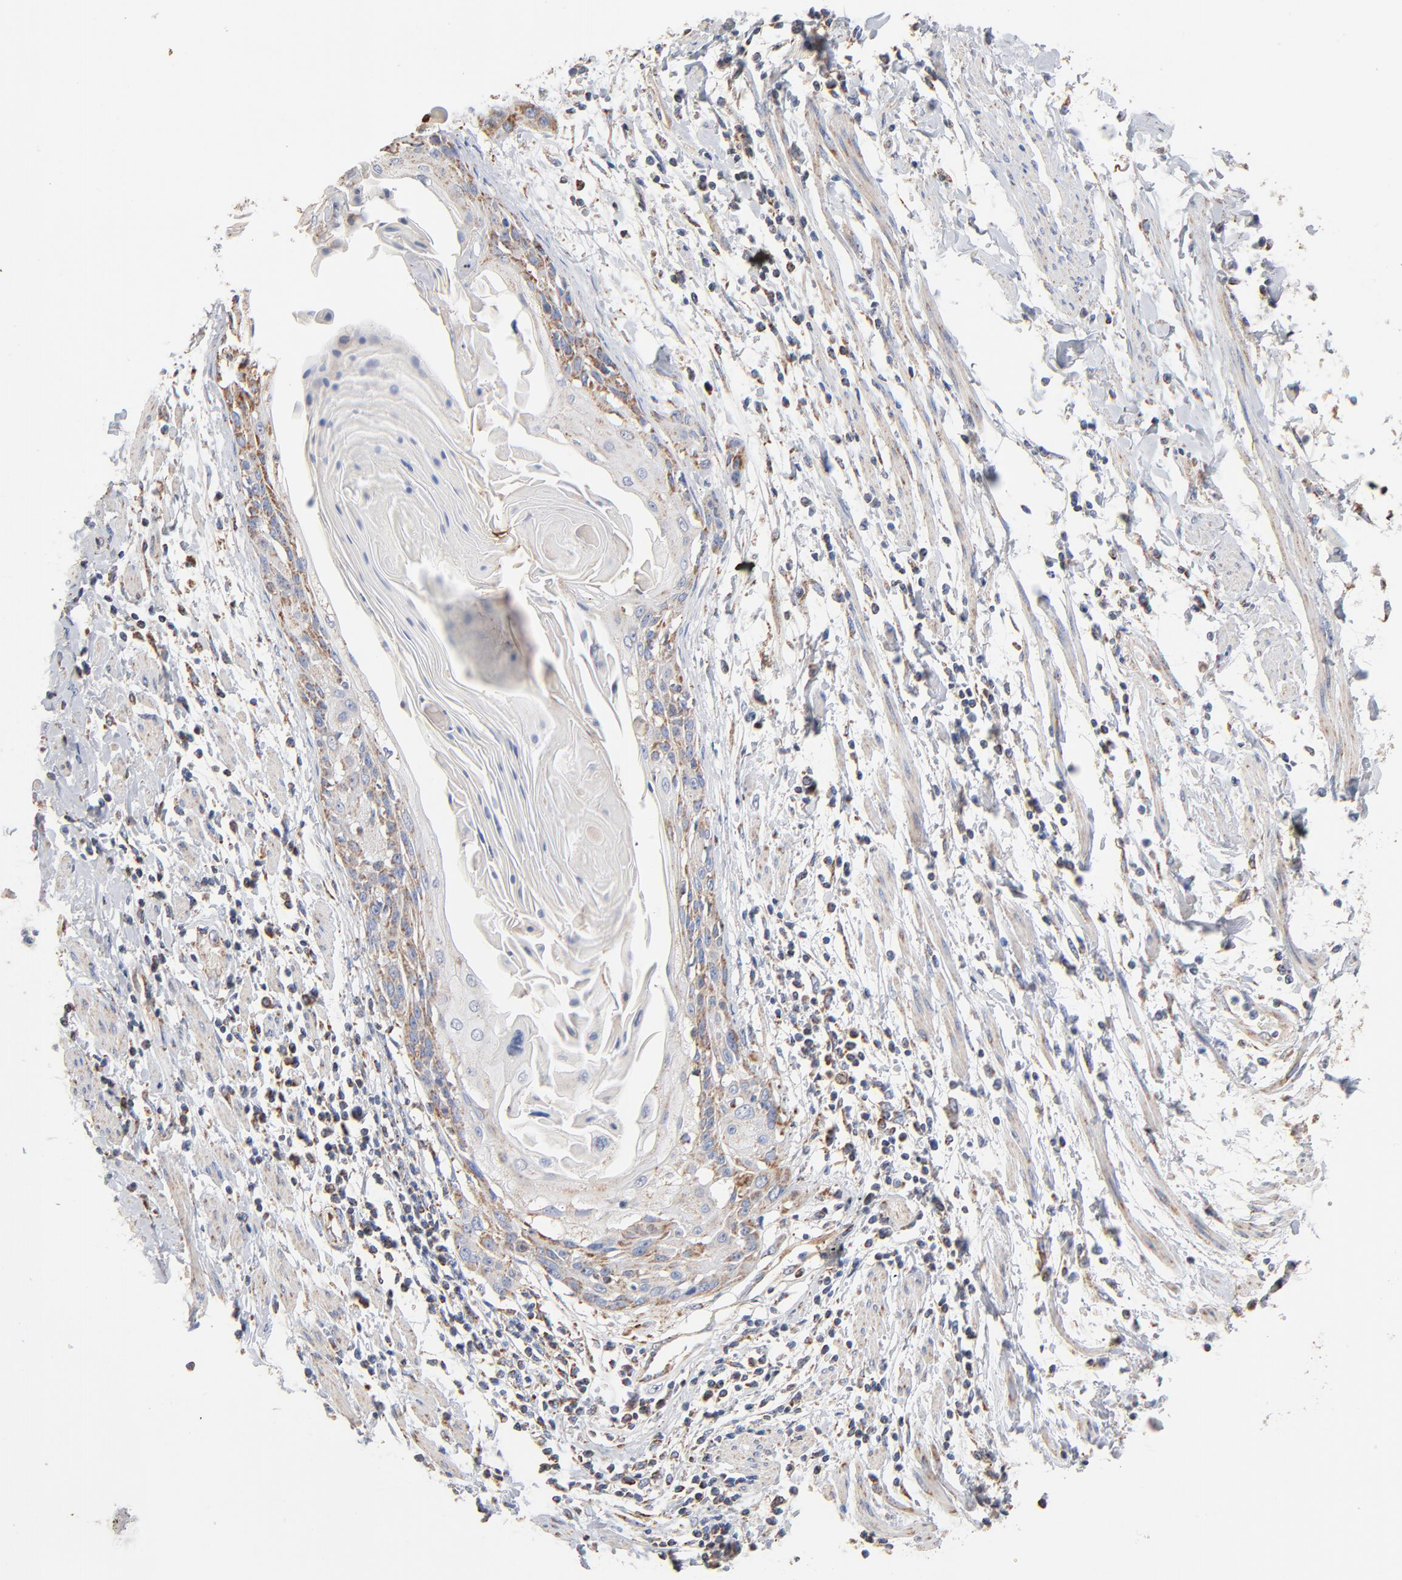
{"staining": {"intensity": "moderate", "quantity": ">75%", "location": "cytoplasmic/membranous"}, "tissue": "cervical cancer", "cell_type": "Tumor cells", "image_type": "cancer", "snomed": [{"axis": "morphology", "description": "Squamous cell carcinoma, NOS"}, {"axis": "topography", "description": "Cervix"}], "caption": "Brown immunohistochemical staining in cervical cancer shows moderate cytoplasmic/membranous staining in about >75% of tumor cells.", "gene": "UQCRC1", "patient": {"sex": "female", "age": 57}}